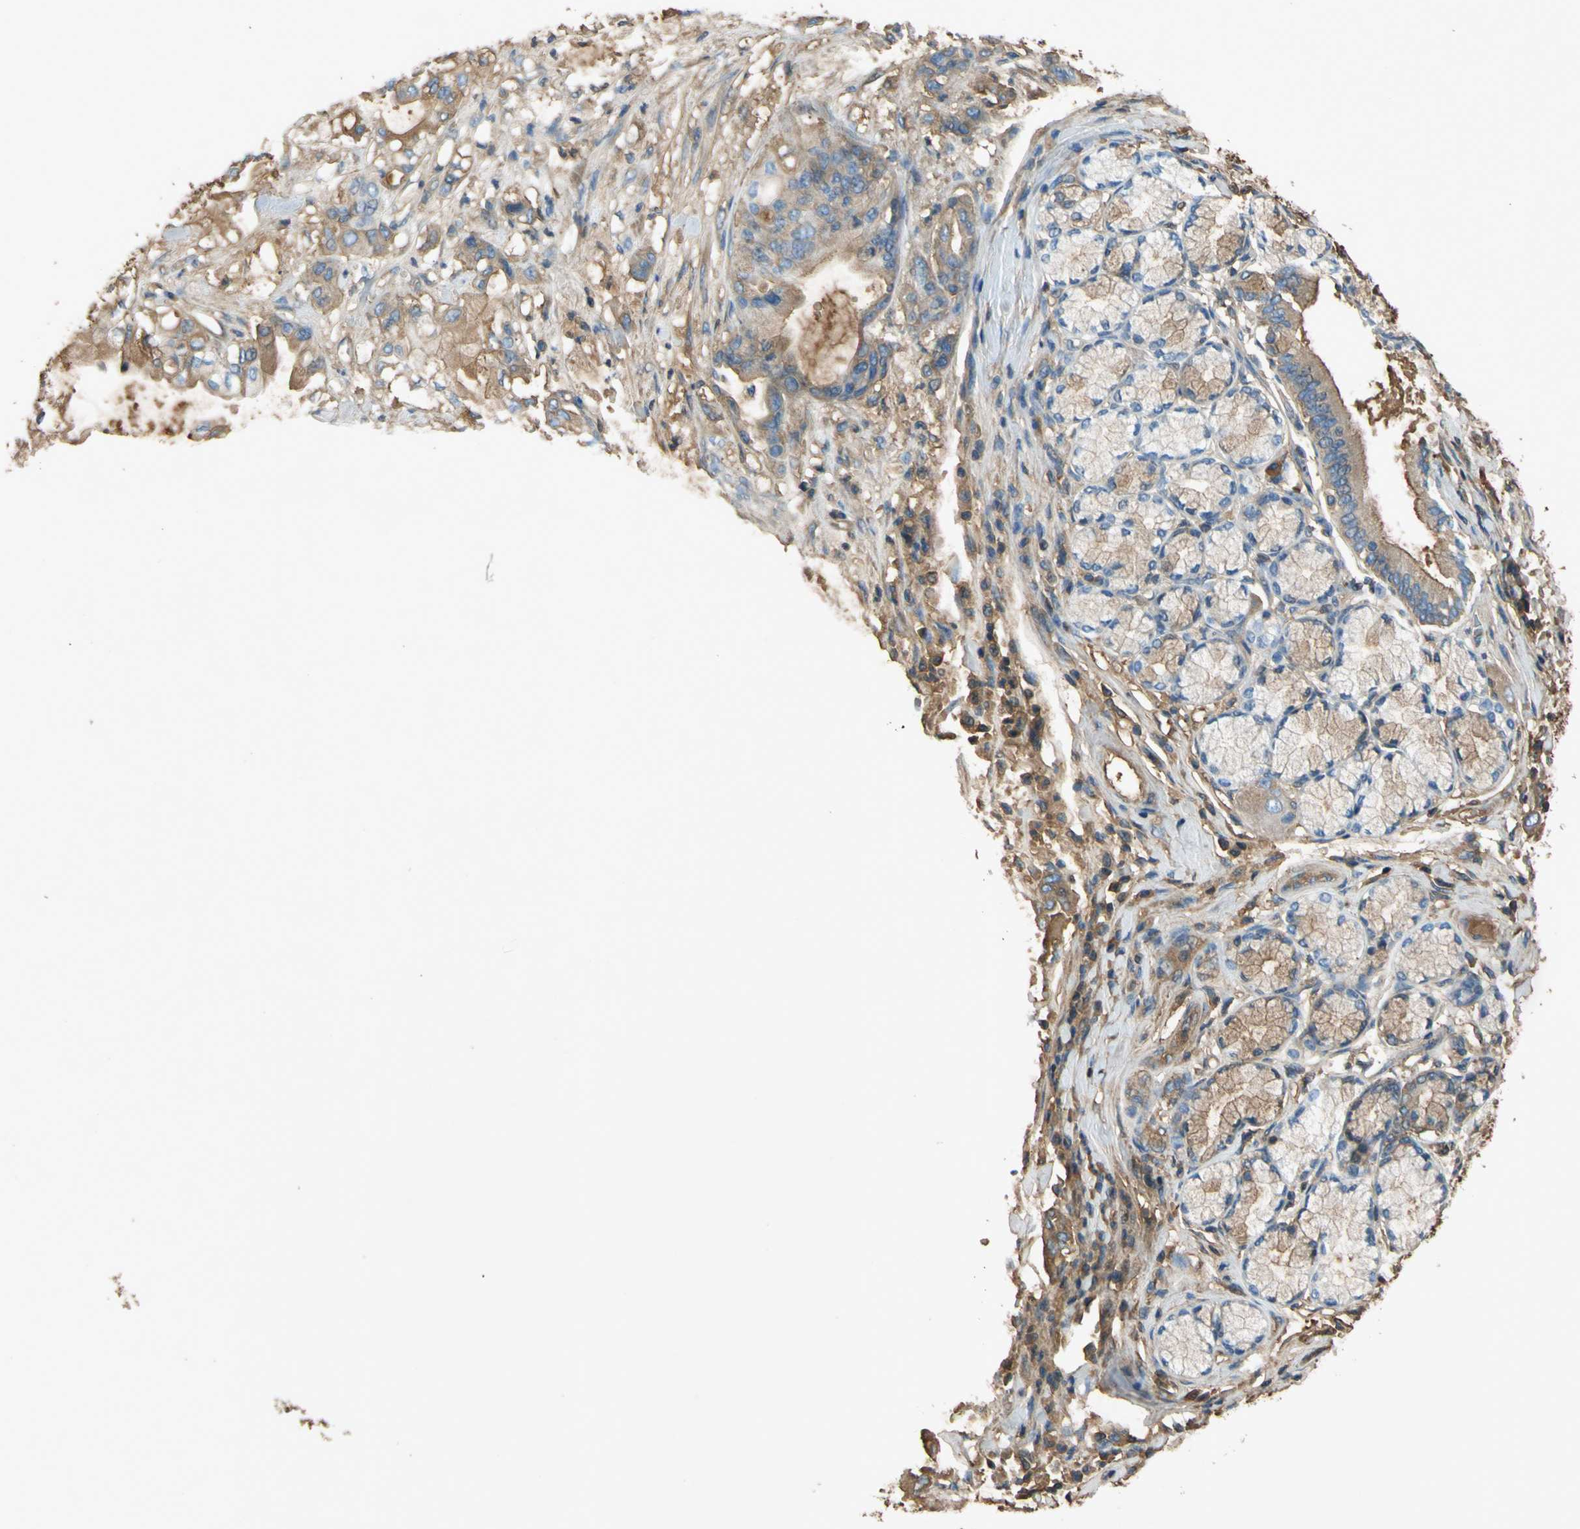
{"staining": {"intensity": "moderate", "quantity": "25%-75%", "location": "cytoplasmic/membranous"}, "tissue": "pancreatic cancer", "cell_type": "Tumor cells", "image_type": "cancer", "snomed": [{"axis": "morphology", "description": "Adenocarcinoma, NOS"}, {"axis": "morphology", "description": "Adenocarcinoma, metastatic, NOS"}, {"axis": "topography", "description": "Lymph node"}, {"axis": "topography", "description": "Pancreas"}, {"axis": "topography", "description": "Duodenum"}], "caption": "Pancreatic cancer (adenocarcinoma) tissue exhibits moderate cytoplasmic/membranous positivity in approximately 25%-75% of tumor cells, visualized by immunohistochemistry.", "gene": "TIMP2", "patient": {"sex": "female", "age": 64}}